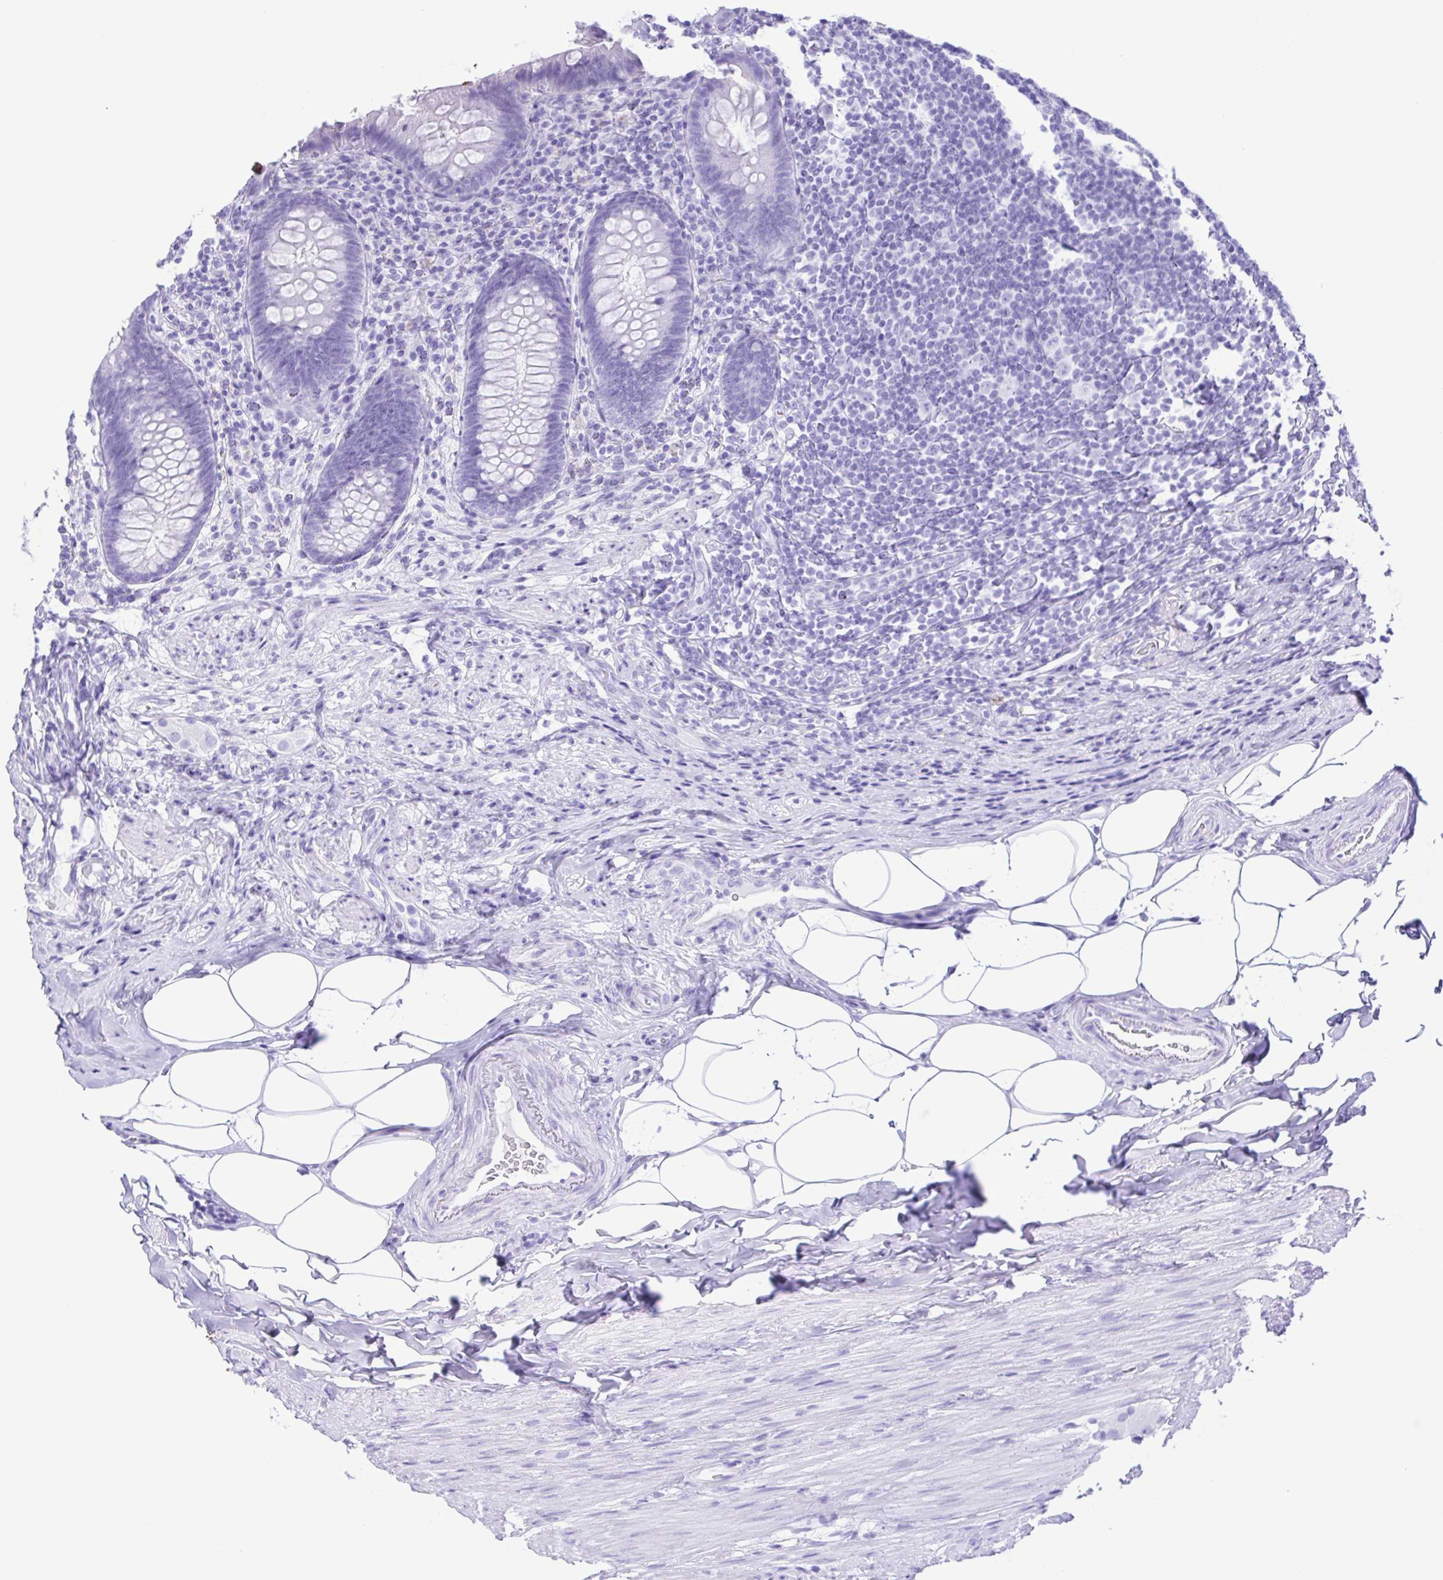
{"staining": {"intensity": "negative", "quantity": "none", "location": "none"}, "tissue": "appendix", "cell_type": "Glandular cells", "image_type": "normal", "snomed": [{"axis": "morphology", "description": "Normal tissue, NOS"}, {"axis": "topography", "description": "Appendix"}], "caption": "The histopathology image reveals no staining of glandular cells in benign appendix. (DAB (3,3'-diaminobenzidine) IHC with hematoxylin counter stain).", "gene": "ERP27", "patient": {"sex": "male", "age": 47}}